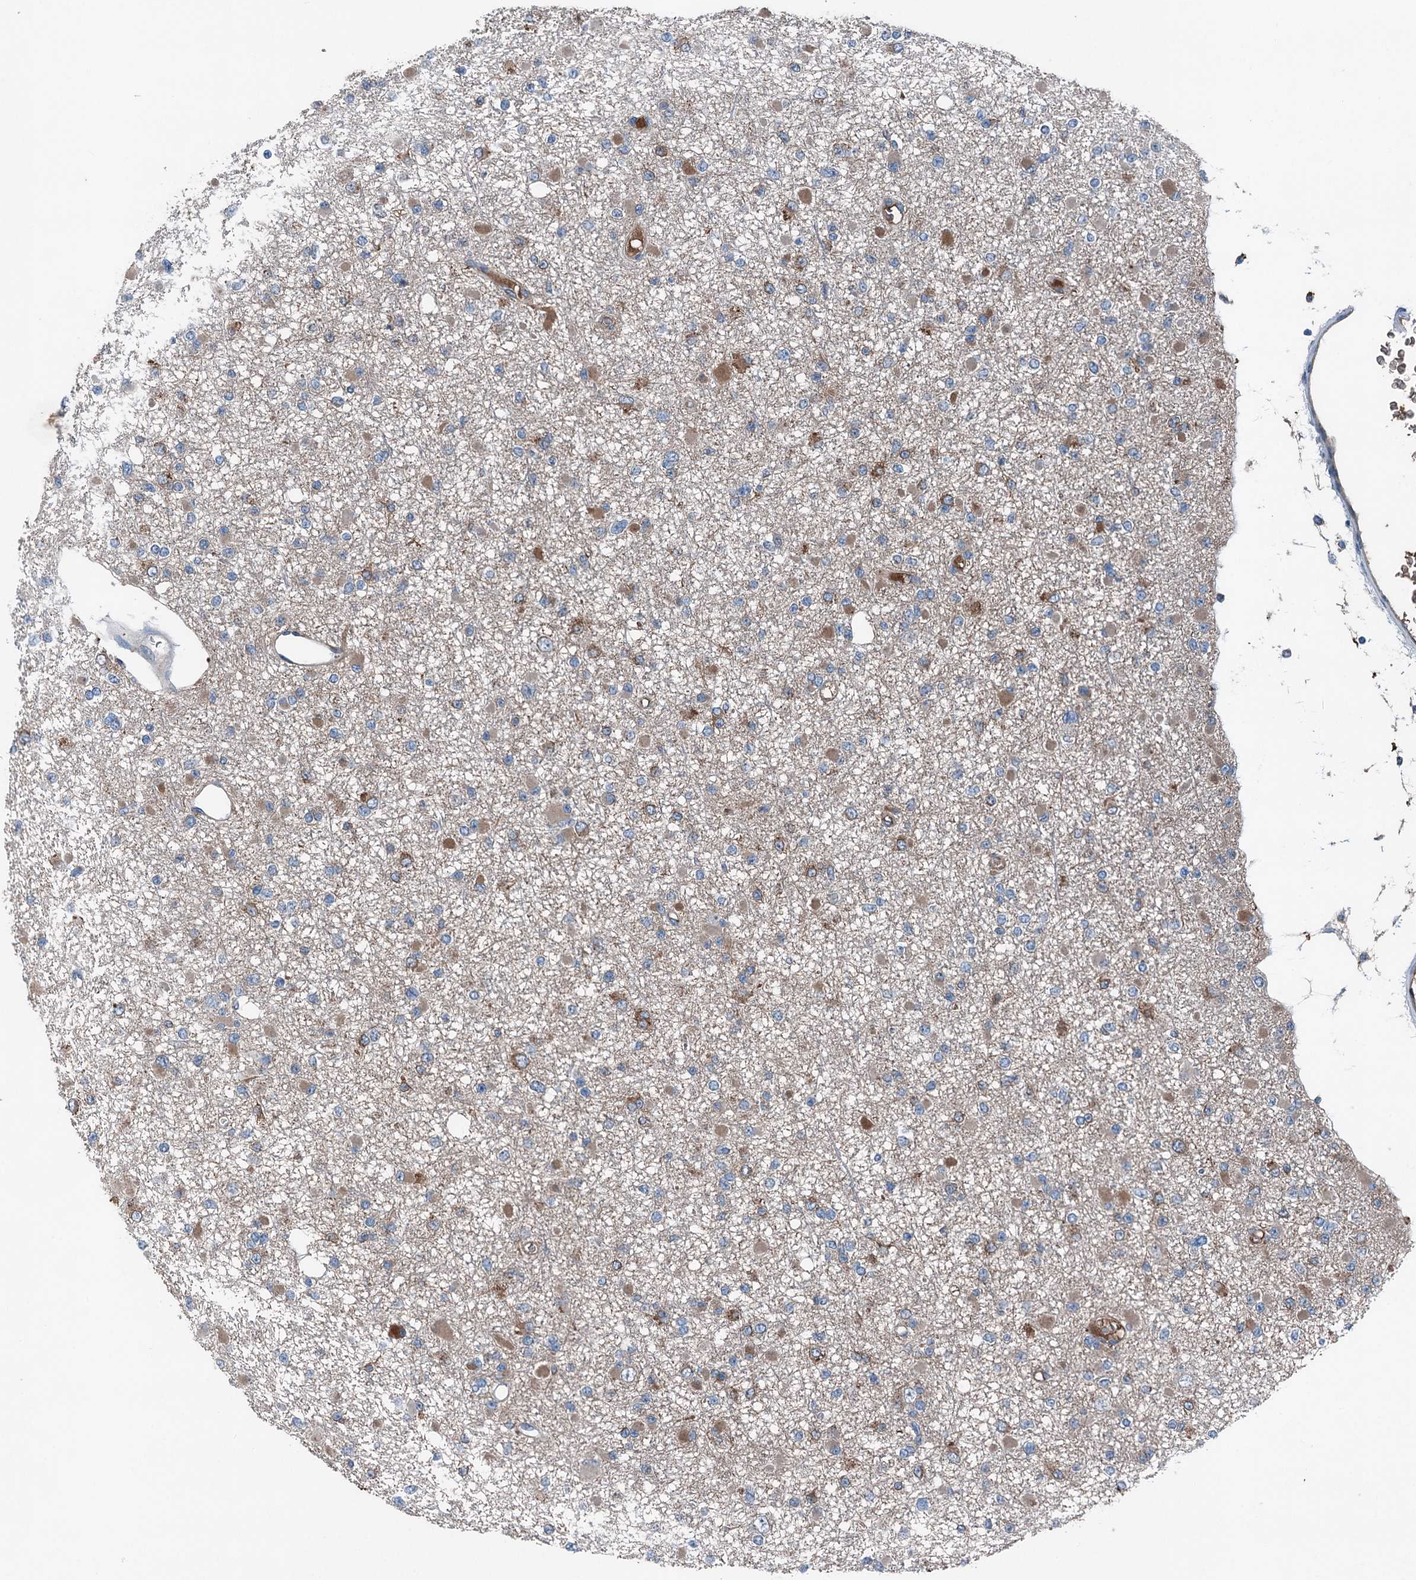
{"staining": {"intensity": "moderate", "quantity": "25%-75%", "location": "cytoplasmic/membranous"}, "tissue": "glioma", "cell_type": "Tumor cells", "image_type": "cancer", "snomed": [{"axis": "morphology", "description": "Glioma, malignant, Low grade"}, {"axis": "topography", "description": "Brain"}], "caption": "Immunohistochemistry (IHC) histopathology image of malignant glioma (low-grade) stained for a protein (brown), which shows medium levels of moderate cytoplasmic/membranous positivity in about 25%-75% of tumor cells.", "gene": "PDSS1", "patient": {"sex": "female", "age": 22}}